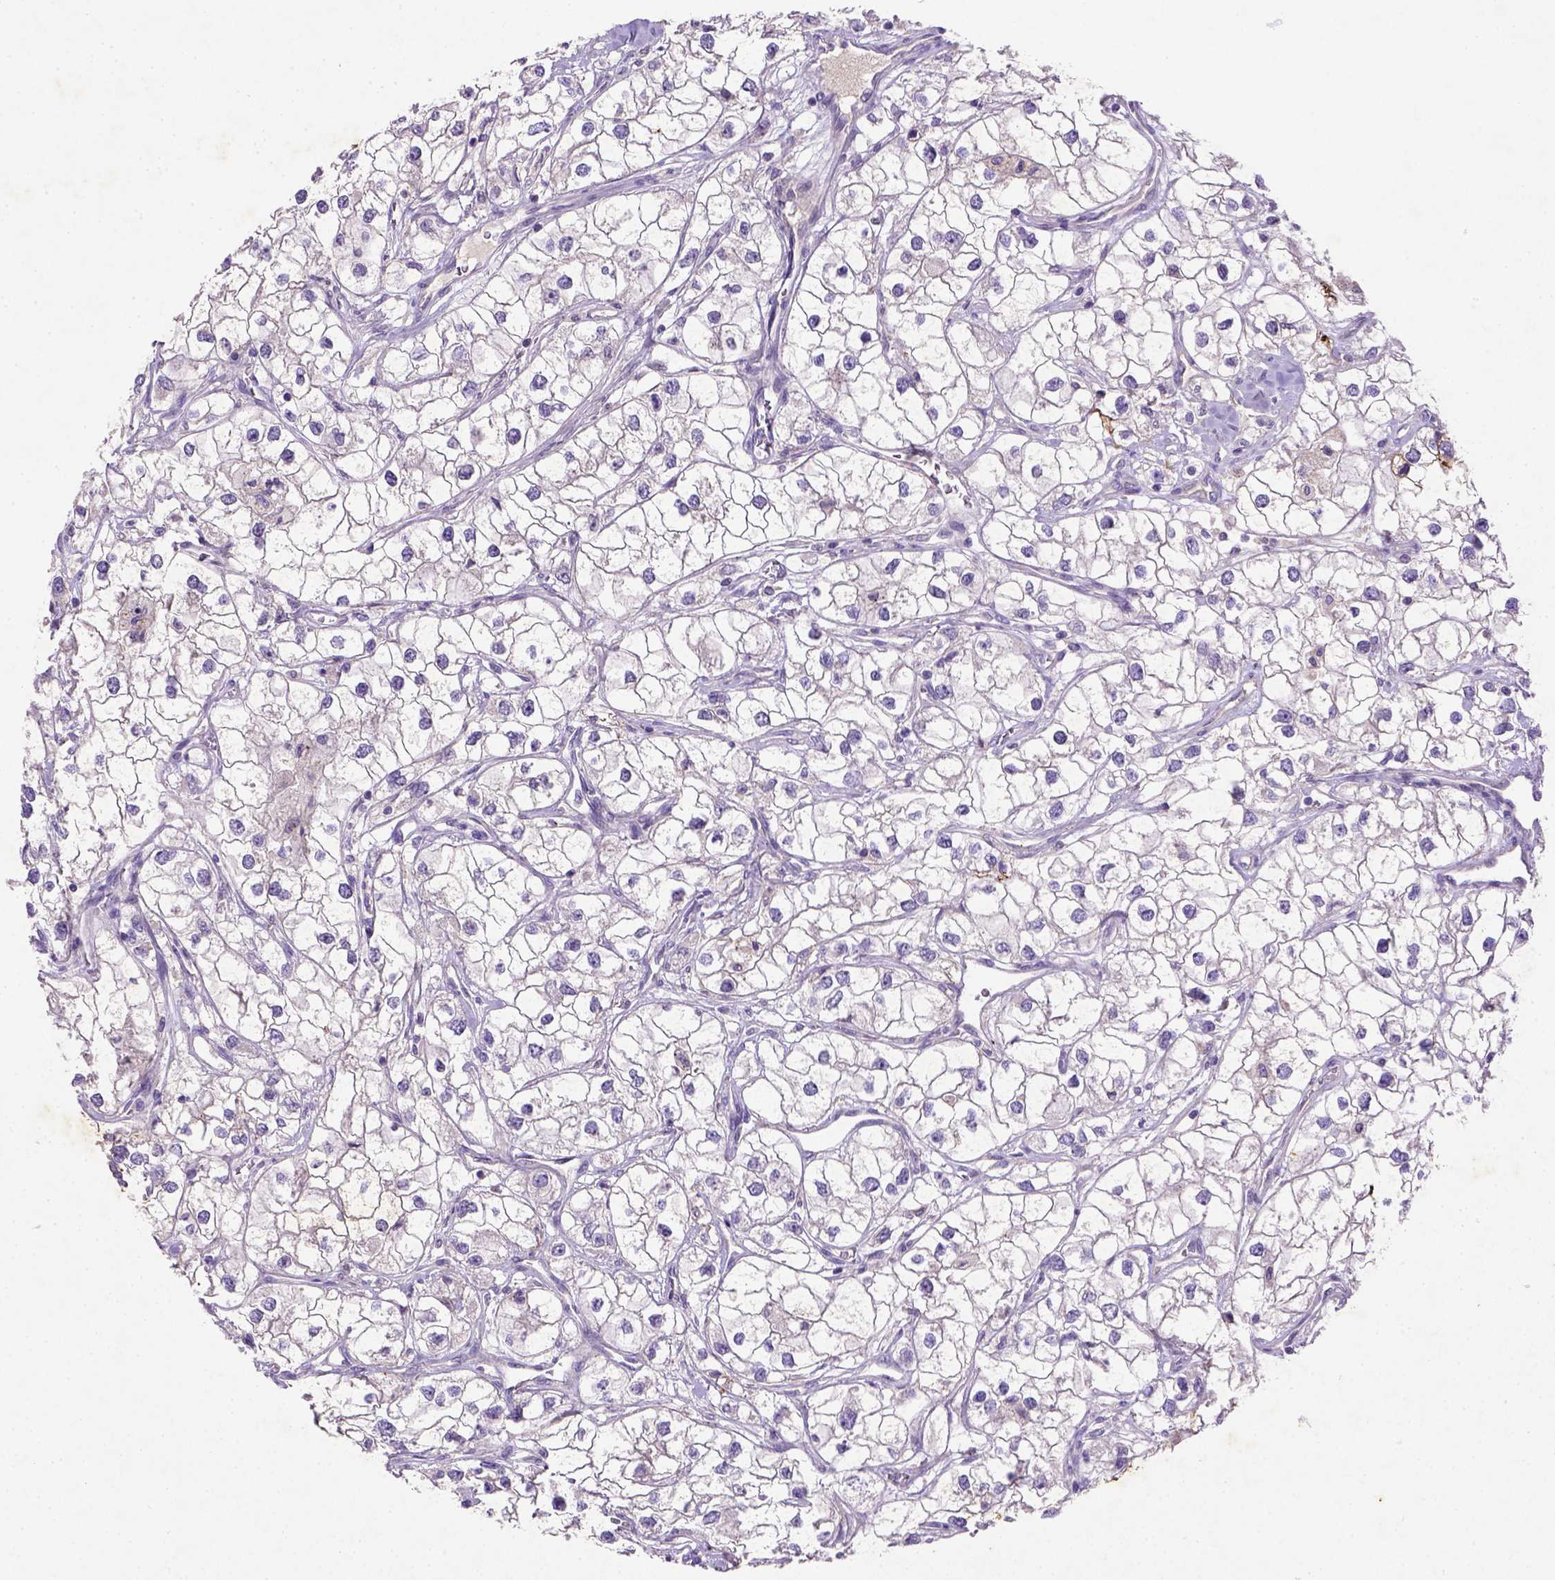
{"staining": {"intensity": "negative", "quantity": "none", "location": "none"}, "tissue": "renal cancer", "cell_type": "Tumor cells", "image_type": "cancer", "snomed": [{"axis": "morphology", "description": "Adenocarcinoma, NOS"}, {"axis": "topography", "description": "Kidney"}], "caption": "Immunohistochemistry (IHC) micrograph of human renal cancer (adenocarcinoma) stained for a protein (brown), which demonstrates no staining in tumor cells.", "gene": "NUDT2", "patient": {"sex": "male", "age": 59}}